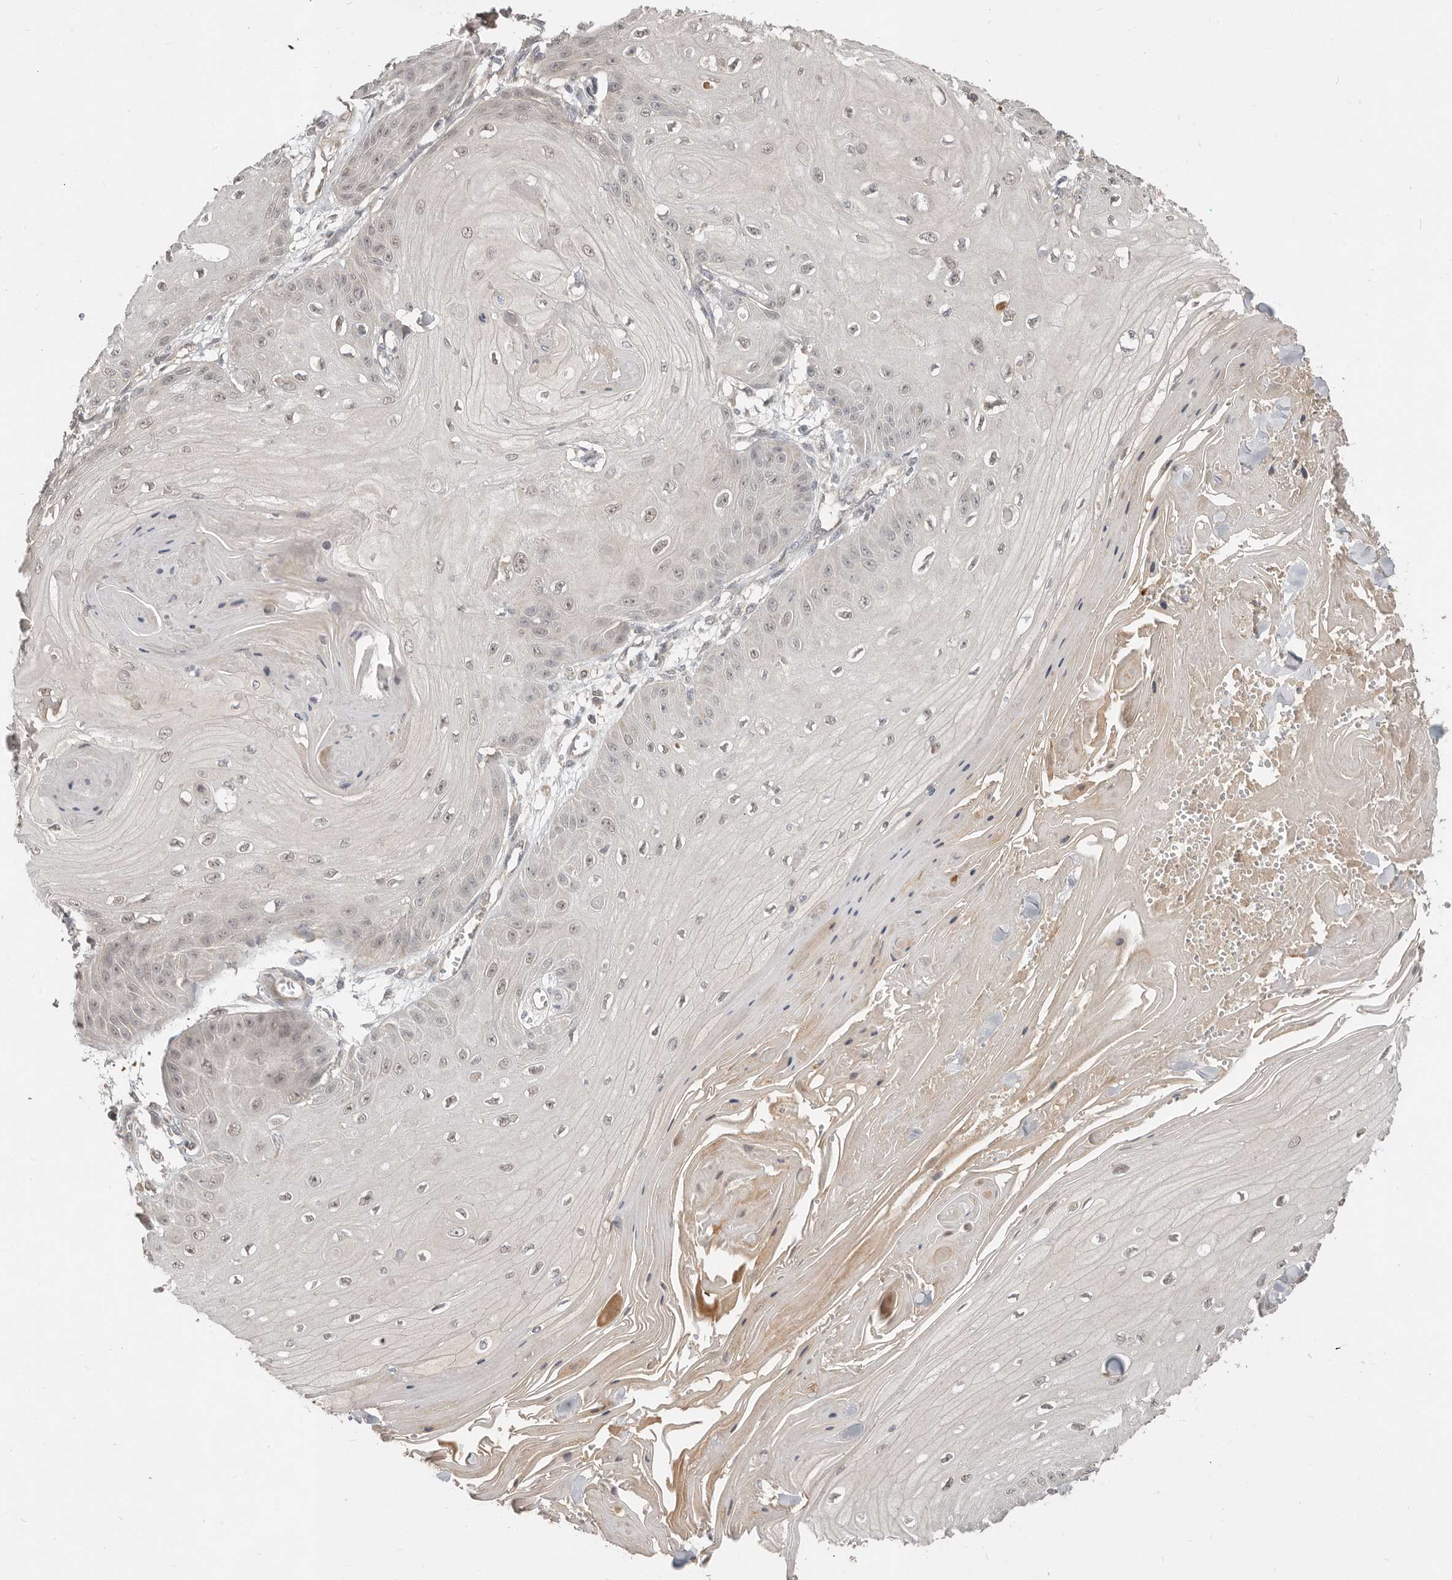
{"staining": {"intensity": "weak", "quantity": "<25%", "location": "nuclear"}, "tissue": "skin cancer", "cell_type": "Tumor cells", "image_type": "cancer", "snomed": [{"axis": "morphology", "description": "Squamous cell carcinoma, NOS"}, {"axis": "topography", "description": "Skin"}], "caption": "This is an immunohistochemistry histopathology image of skin cancer (squamous cell carcinoma). There is no positivity in tumor cells.", "gene": "MTFR2", "patient": {"sex": "male", "age": 74}}